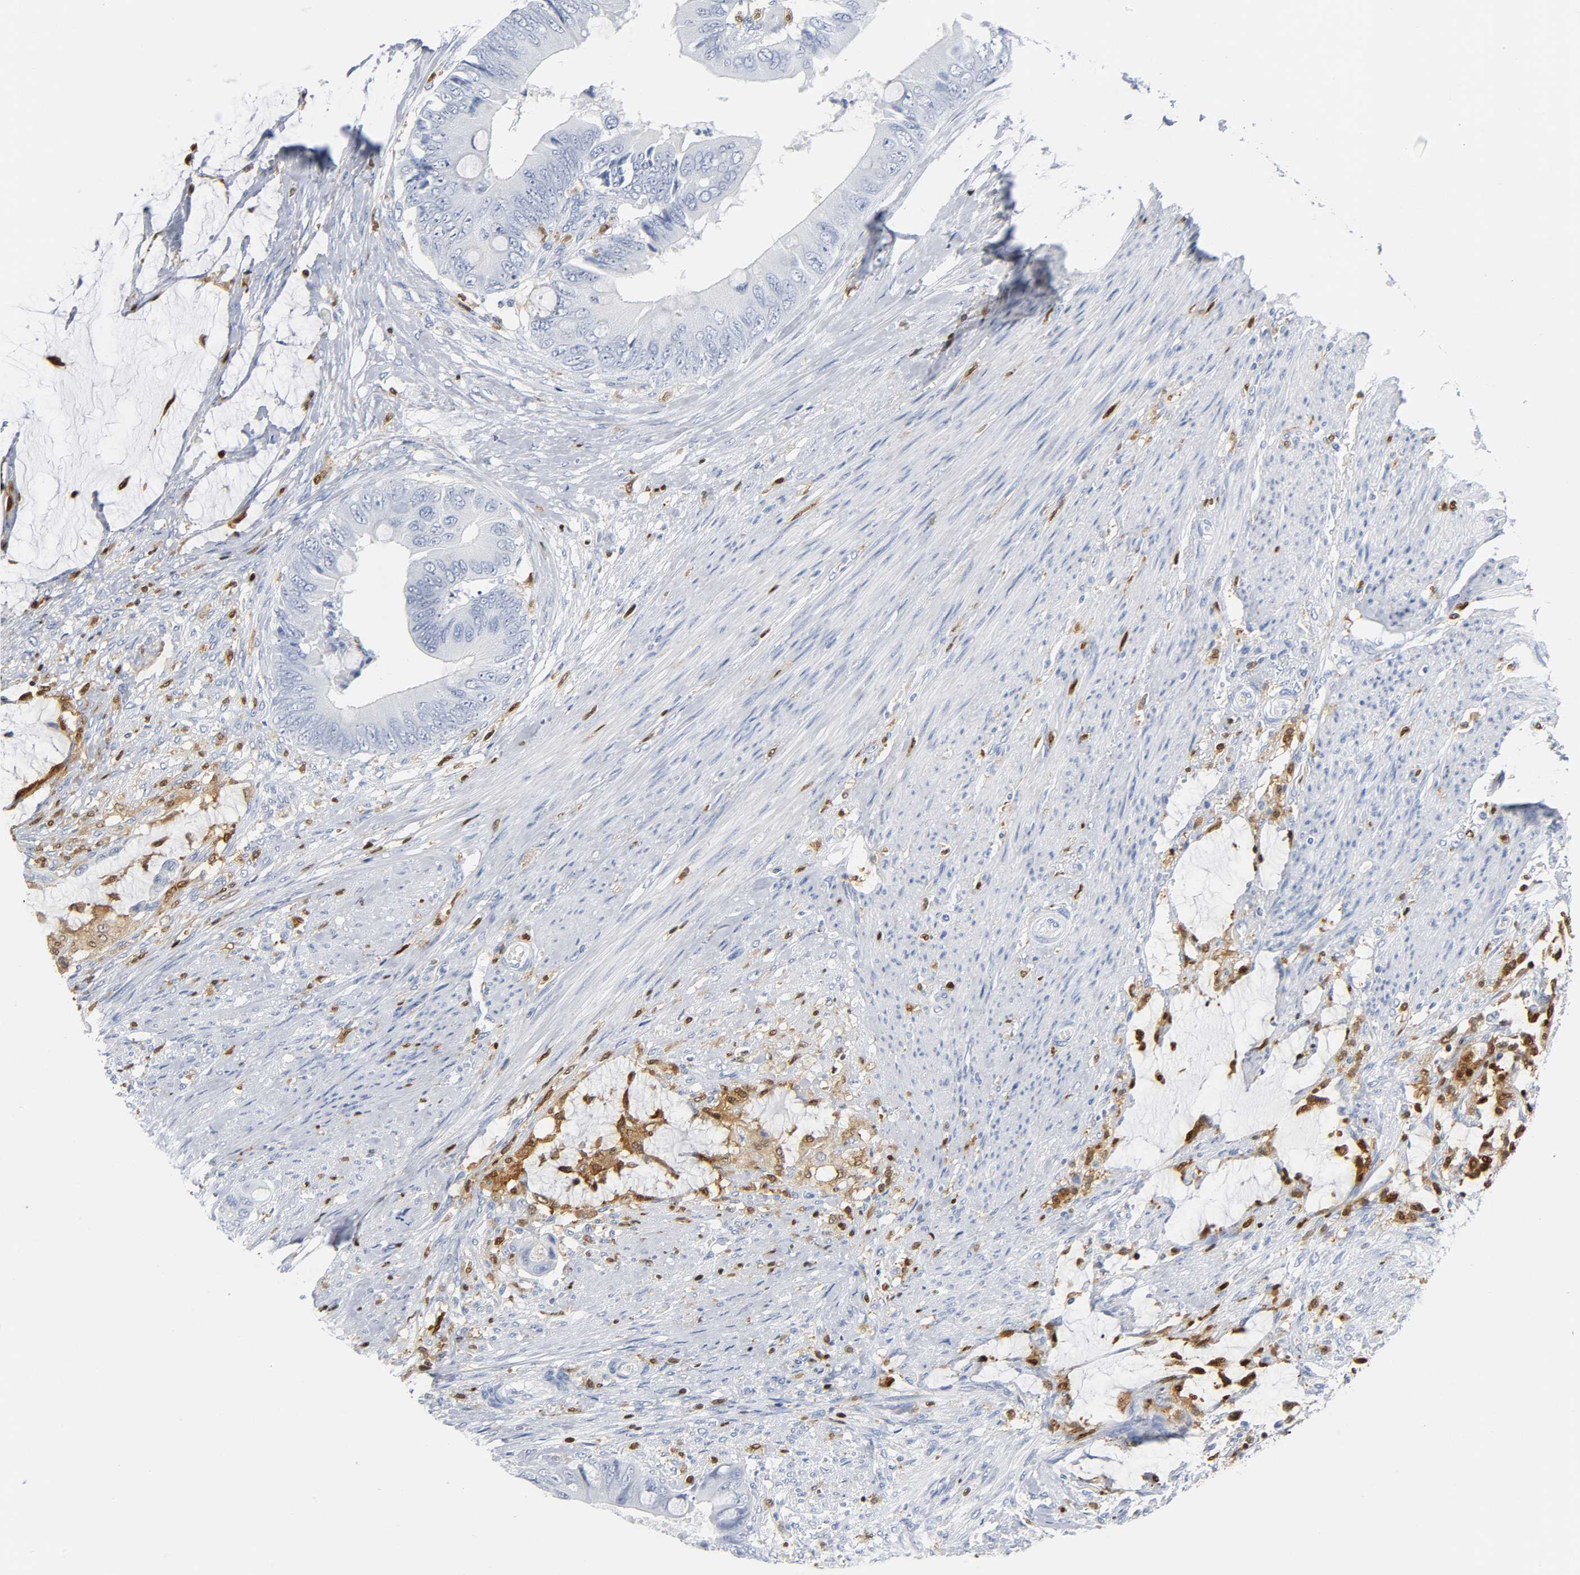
{"staining": {"intensity": "negative", "quantity": "none", "location": "none"}, "tissue": "colorectal cancer", "cell_type": "Tumor cells", "image_type": "cancer", "snomed": [{"axis": "morphology", "description": "Adenocarcinoma, NOS"}, {"axis": "topography", "description": "Rectum"}], "caption": "High power microscopy photomicrograph of an immunohistochemistry photomicrograph of adenocarcinoma (colorectal), revealing no significant staining in tumor cells. (DAB immunohistochemistry visualized using brightfield microscopy, high magnification).", "gene": "DOK2", "patient": {"sex": "female", "age": 77}}